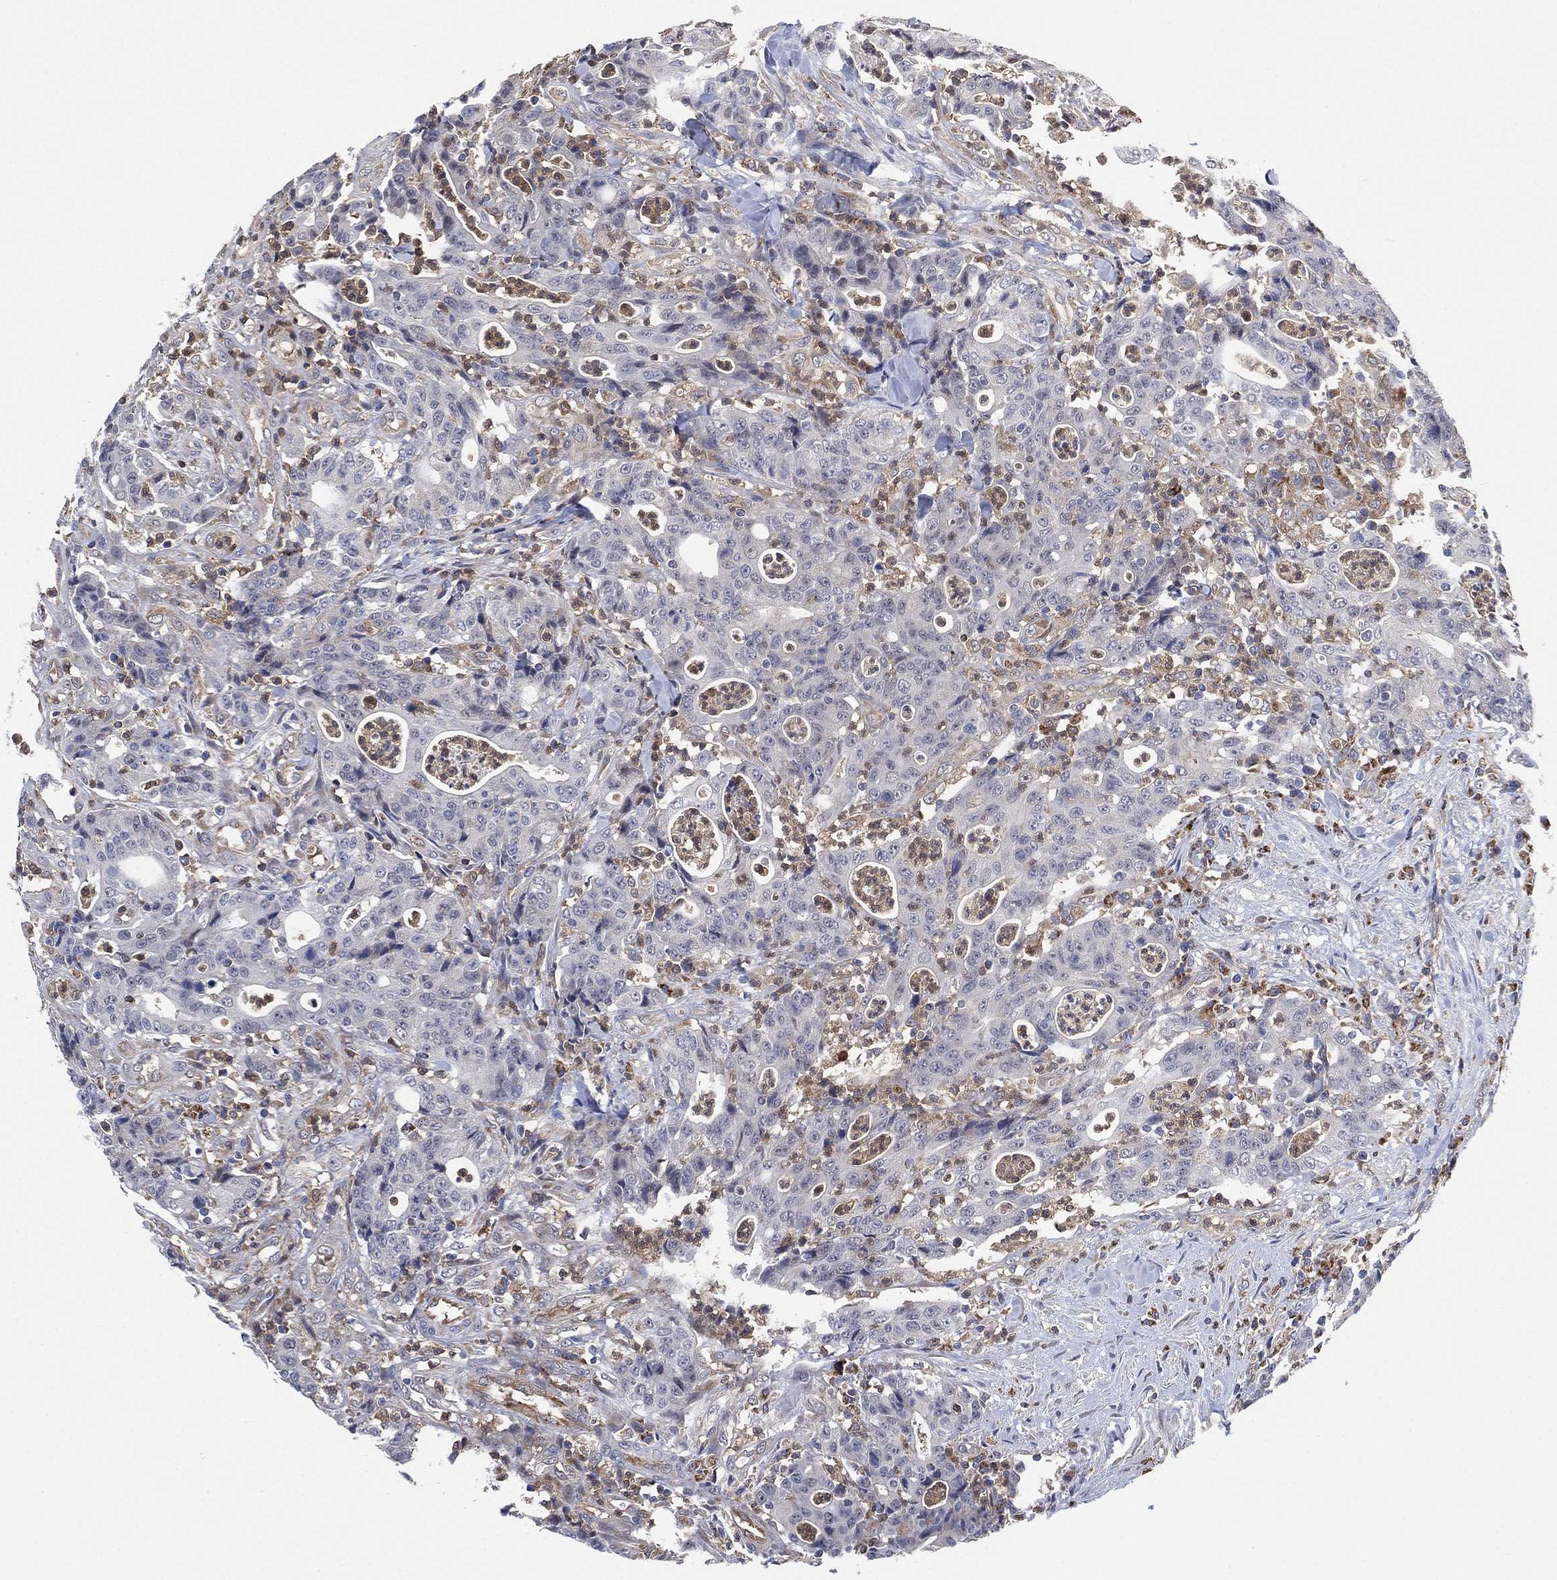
{"staining": {"intensity": "negative", "quantity": "none", "location": "none"}, "tissue": "colorectal cancer", "cell_type": "Tumor cells", "image_type": "cancer", "snomed": [{"axis": "morphology", "description": "Adenocarcinoma, NOS"}, {"axis": "topography", "description": "Colon"}], "caption": "High magnification brightfield microscopy of adenocarcinoma (colorectal) stained with DAB (brown) and counterstained with hematoxylin (blue): tumor cells show no significant staining.", "gene": "FES", "patient": {"sex": "male", "age": 70}}